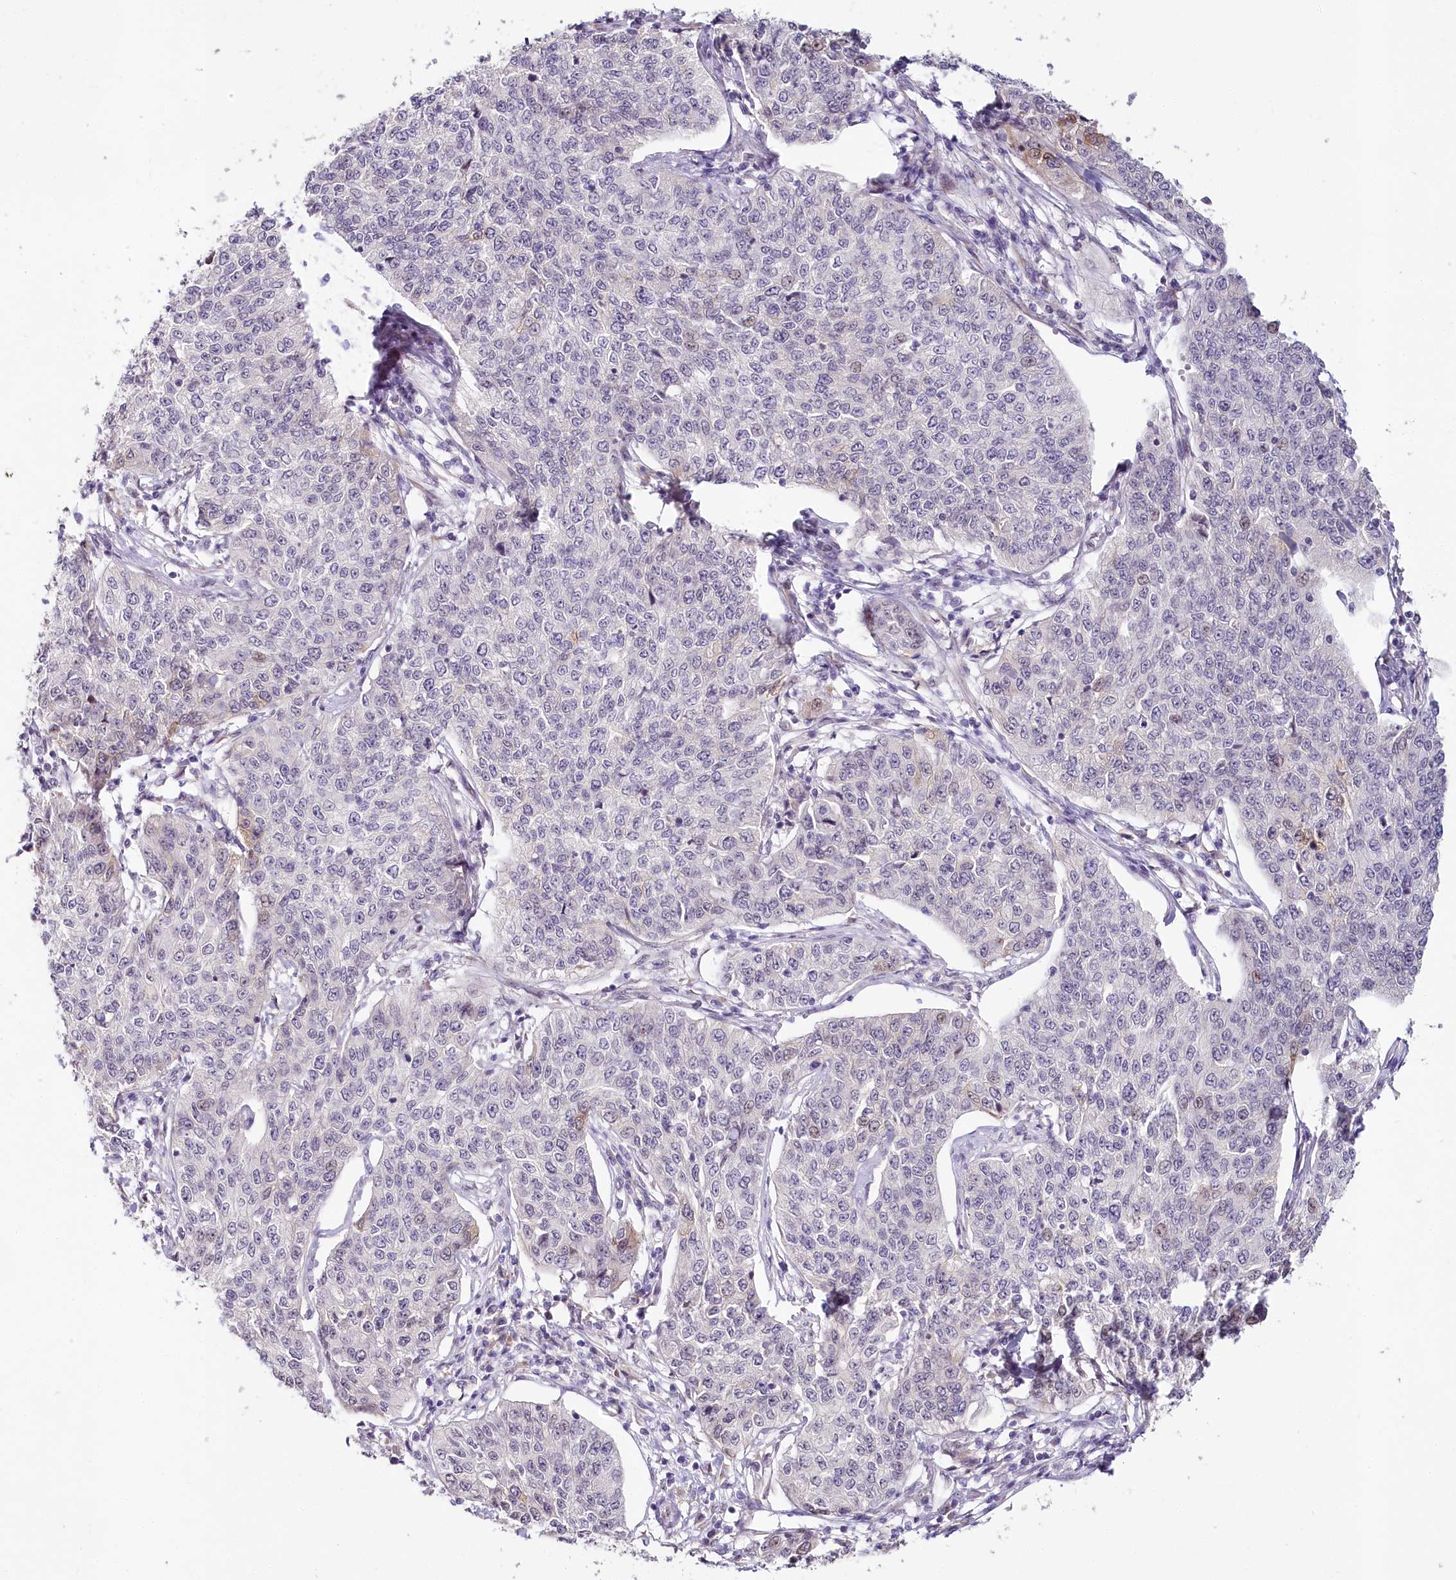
{"staining": {"intensity": "negative", "quantity": "none", "location": "none"}, "tissue": "cervical cancer", "cell_type": "Tumor cells", "image_type": "cancer", "snomed": [{"axis": "morphology", "description": "Squamous cell carcinoma, NOS"}, {"axis": "topography", "description": "Cervix"}], "caption": "Immunohistochemical staining of human cervical cancer (squamous cell carcinoma) shows no significant positivity in tumor cells.", "gene": "HPD", "patient": {"sex": "female", "age": 35}}